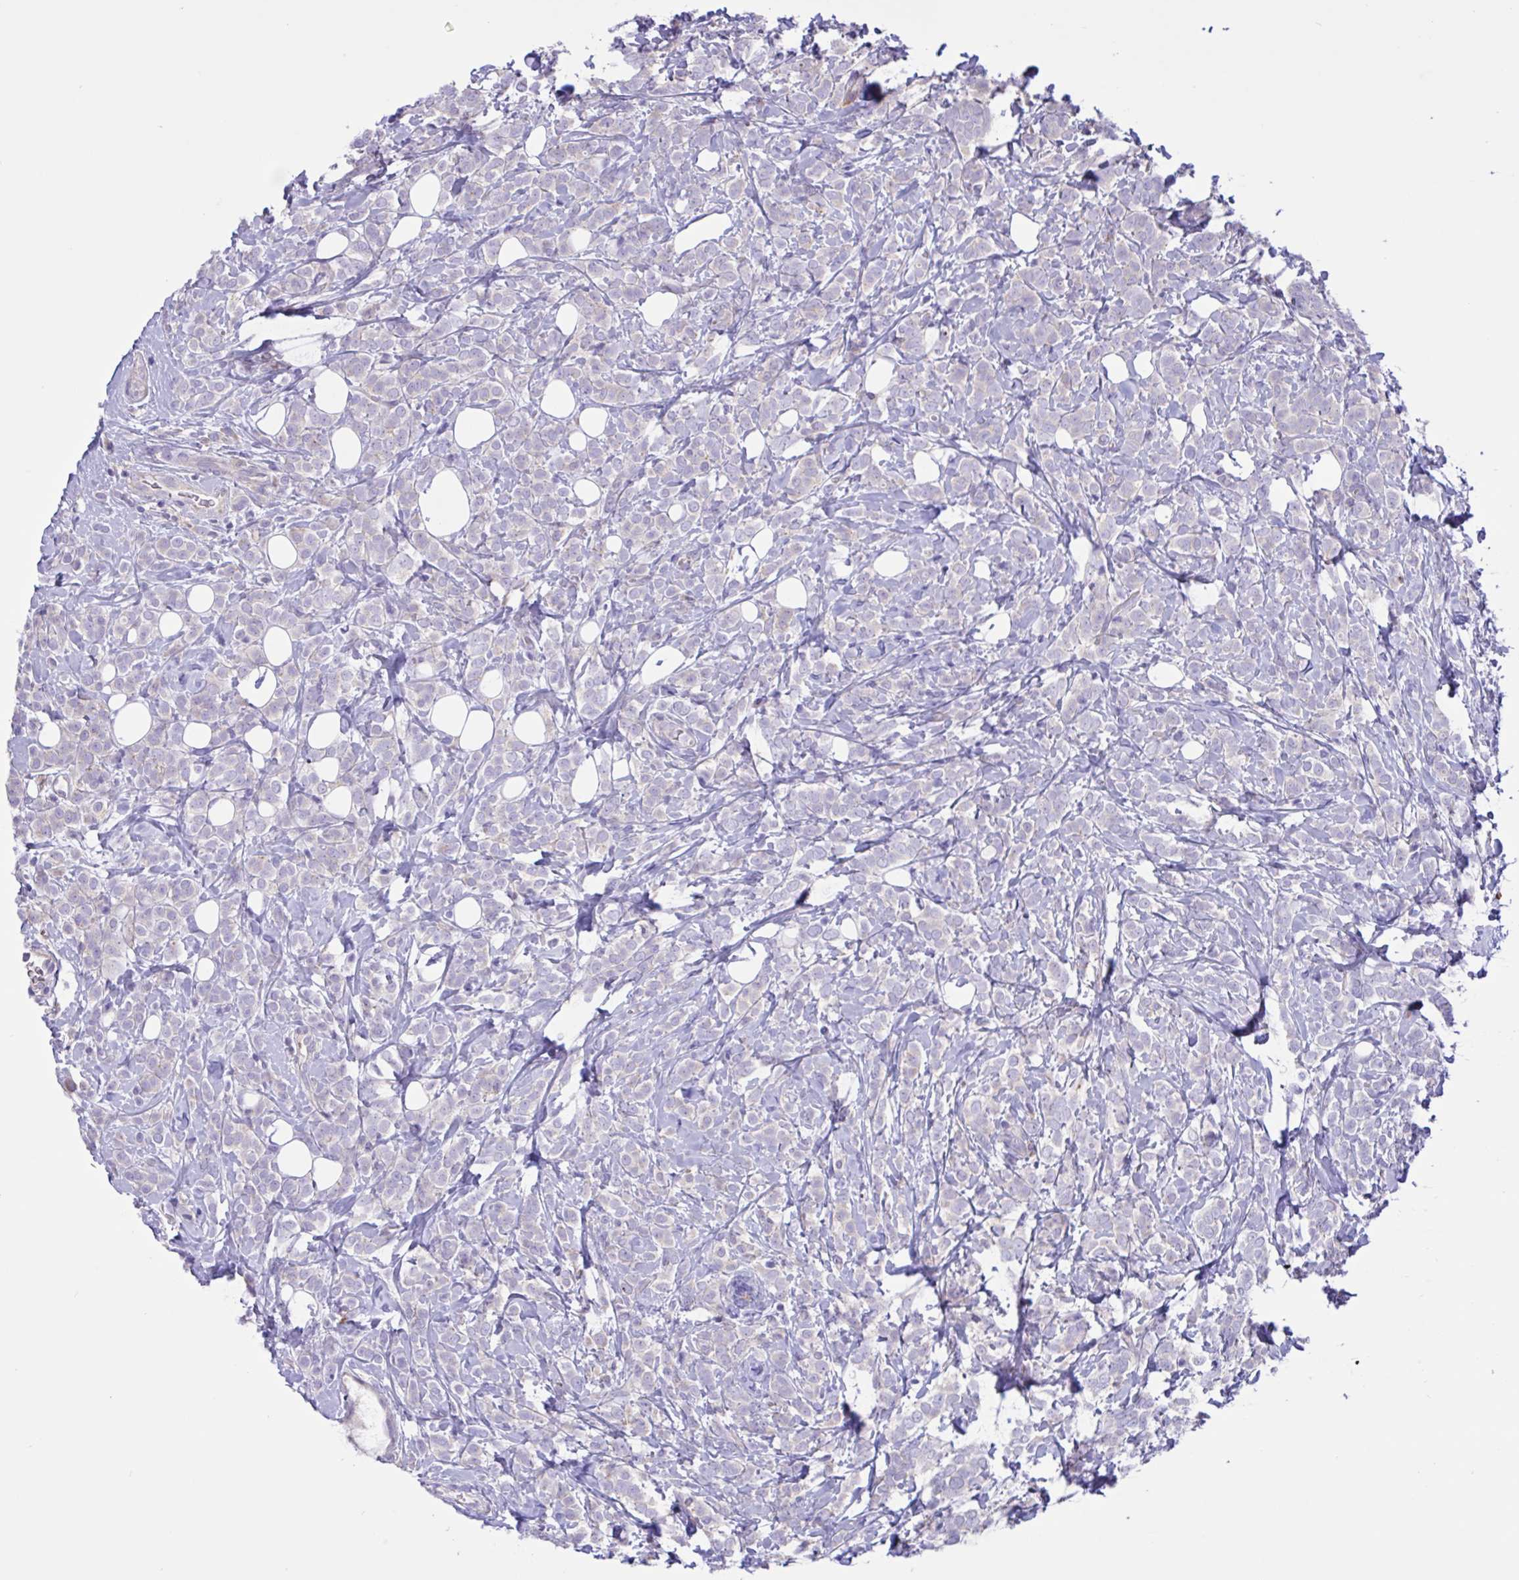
{"staining": {"intensity": "negative", "quantity": "none", "location": "none"}, "tissue": "breast cancer", "cell_type": "Tumor cells", "image_type": "cancer", "snomed": [{"axis": "morphology", "description": "Lobular carcinoma"}, {"axis": "topography", "description": "Breast"}], "caption": "Histopathology image shows no protein positivity in tumor cells of breast cancer (lobular carcinoma) tissue. (DAB immunohistochemistry (IHC) visualized using brightfield microscopy, high magnification).", "gene": "DSC3", "patient": {"sex": "female", "age": 49}}